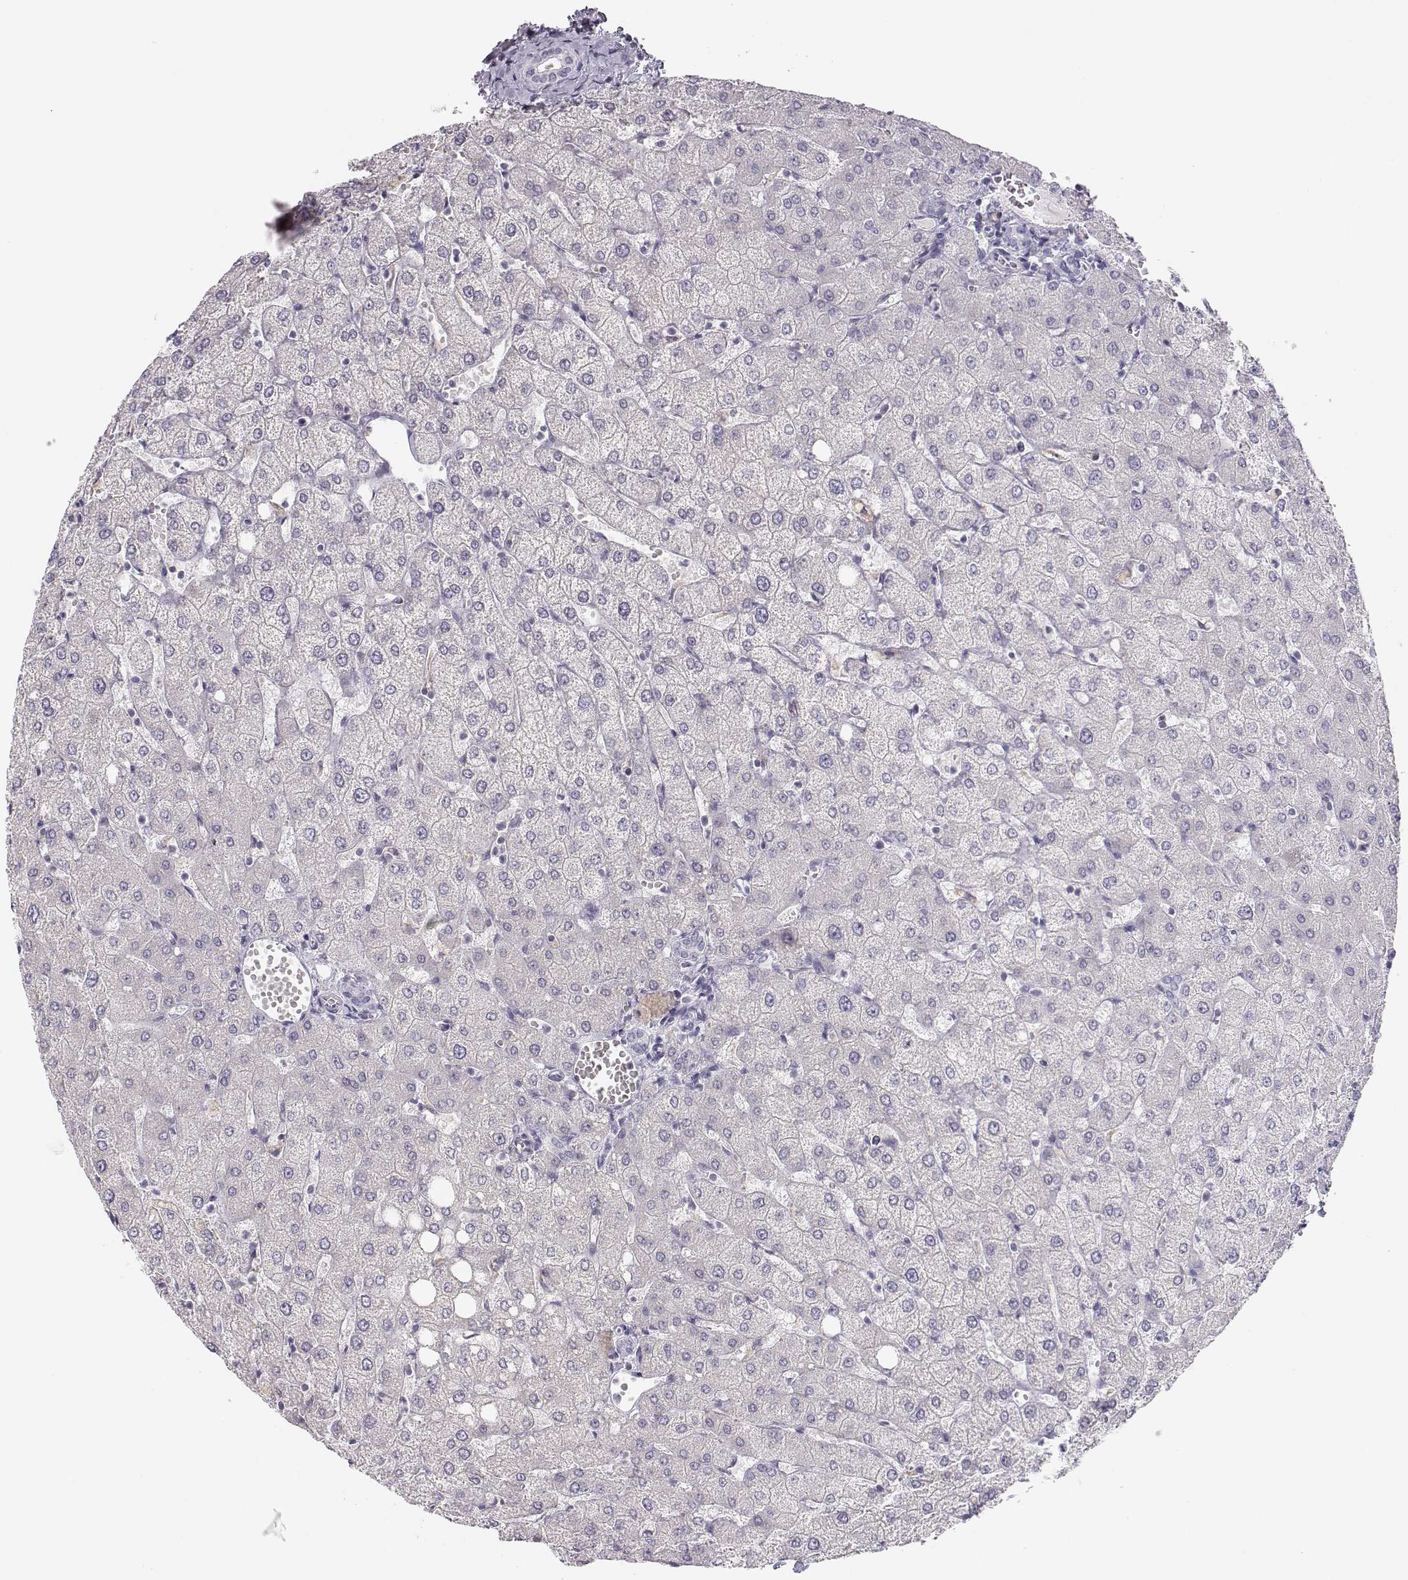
{"staining": {"intensity": "negative", "quantity": "none", "location": "none"}, "tissue": "liver", "cell_type": "Cholangiocytes", "image_type": "normal", "snomed": [{"axis": "morphology", "description": "Normal tissue, NOS"}, {"axis": "topography", "description": "Liver"}], "caption": "Protein analysis of unremarkable liver displays no significant expression in cholangiocytes.", "gene": "FAM166A", "patient": {"sex": "female", "age": 54}}